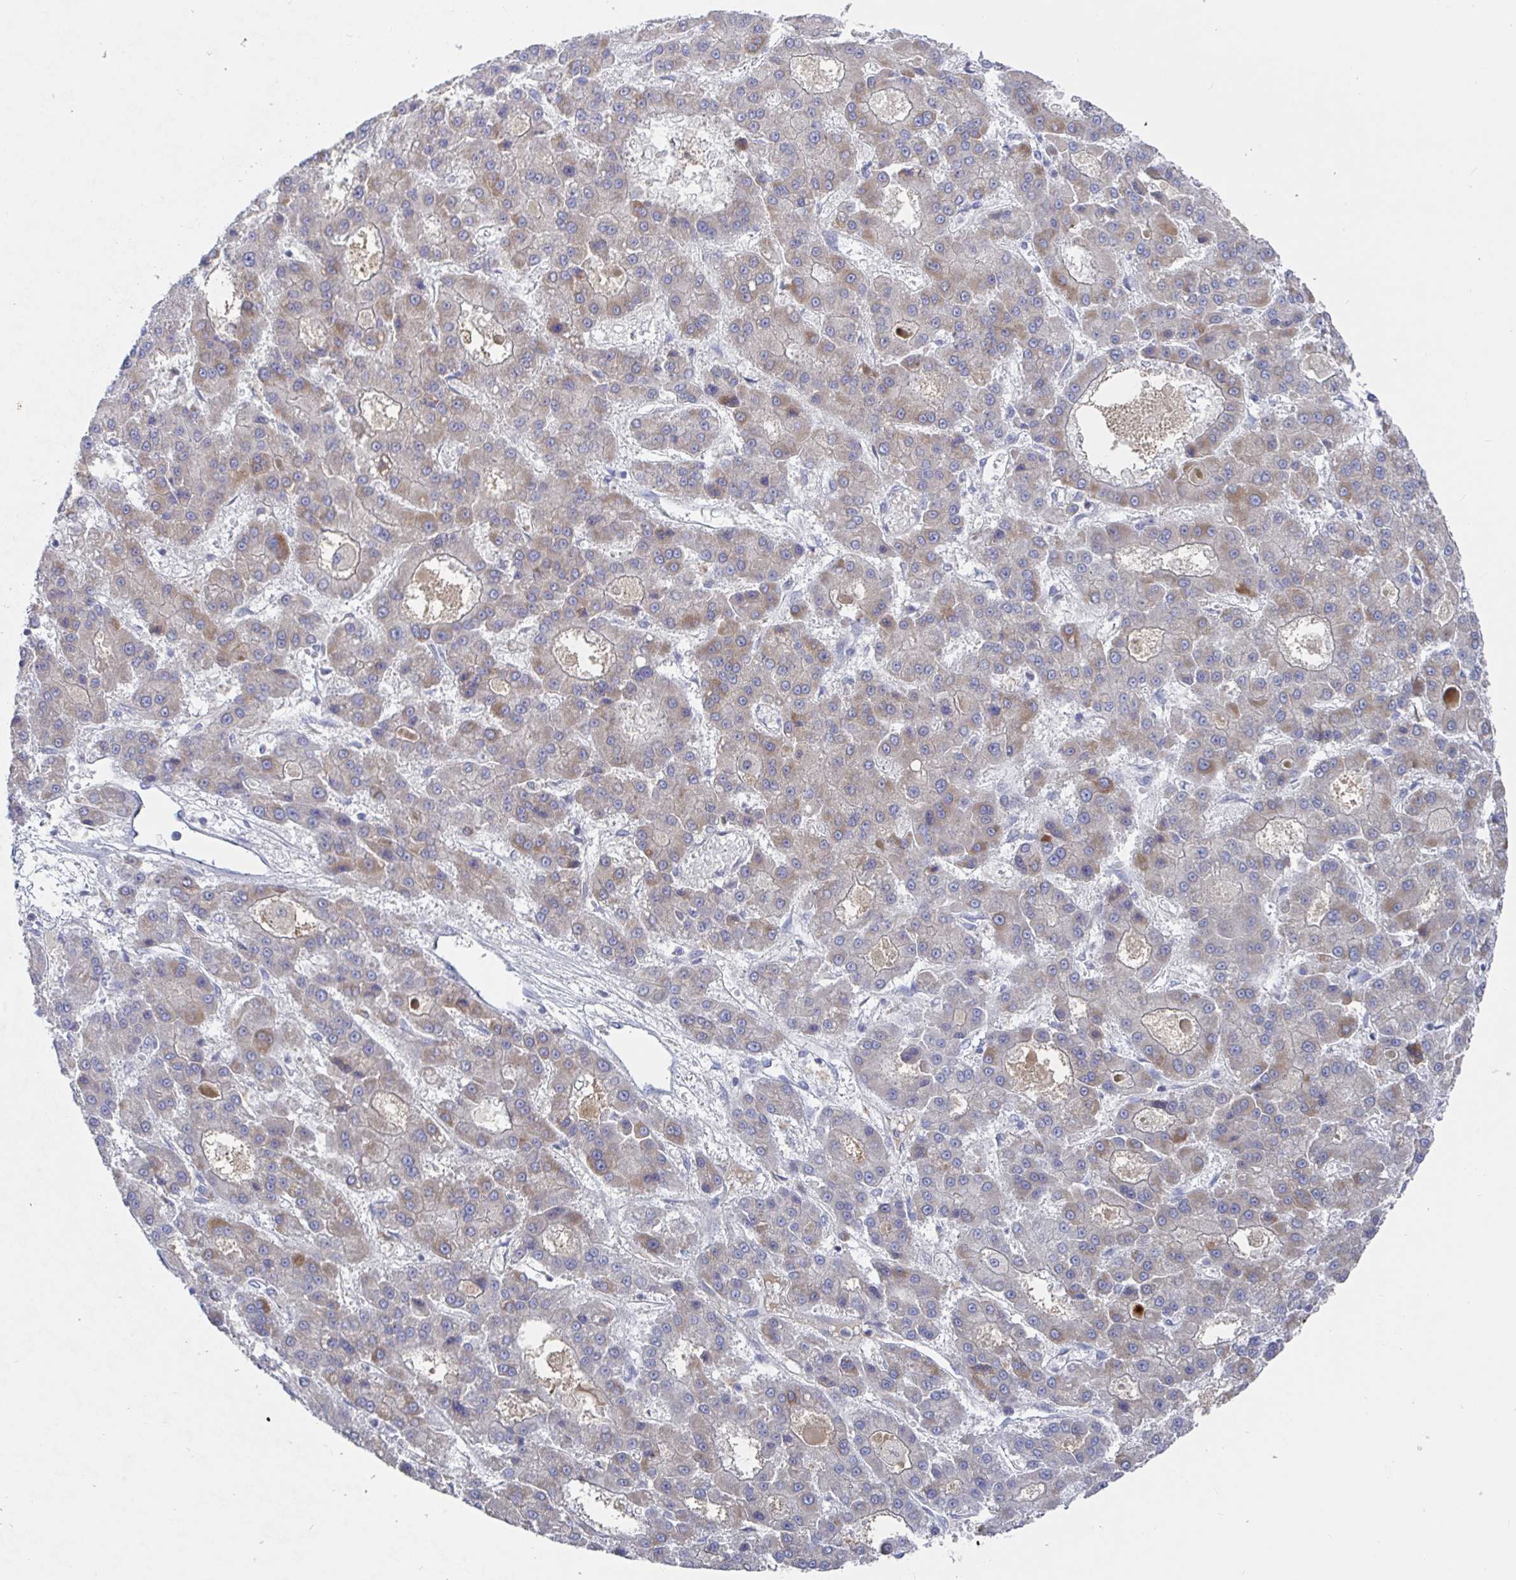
{"staining": {"intensity": "weak", "quantity": "25%-75%", "location": "cytoplasmic/membranous"}, "tissue": "liver cancer", "cell_type": "Tumor cells", "image_type": "cancer", "snomed": [{"axis": "morphology", "description": "Carcinoma, Hepatocellular, NOS"}, {"axis": "topography", "description": "Liver"}], "caption": "A brown stain shows weak cytoplasmic/membranous positivity of a protein in human hepatocellular carcinoma (liver) tumor cells. The staining is performed using DAB (3,3'-diaminobenzidine) brown chromogen to label protein expression. The nuclei are counter-stained blue using hematoxylin.", "gene": "GPR148", "patient": {"sex": "male", "age": 70}}